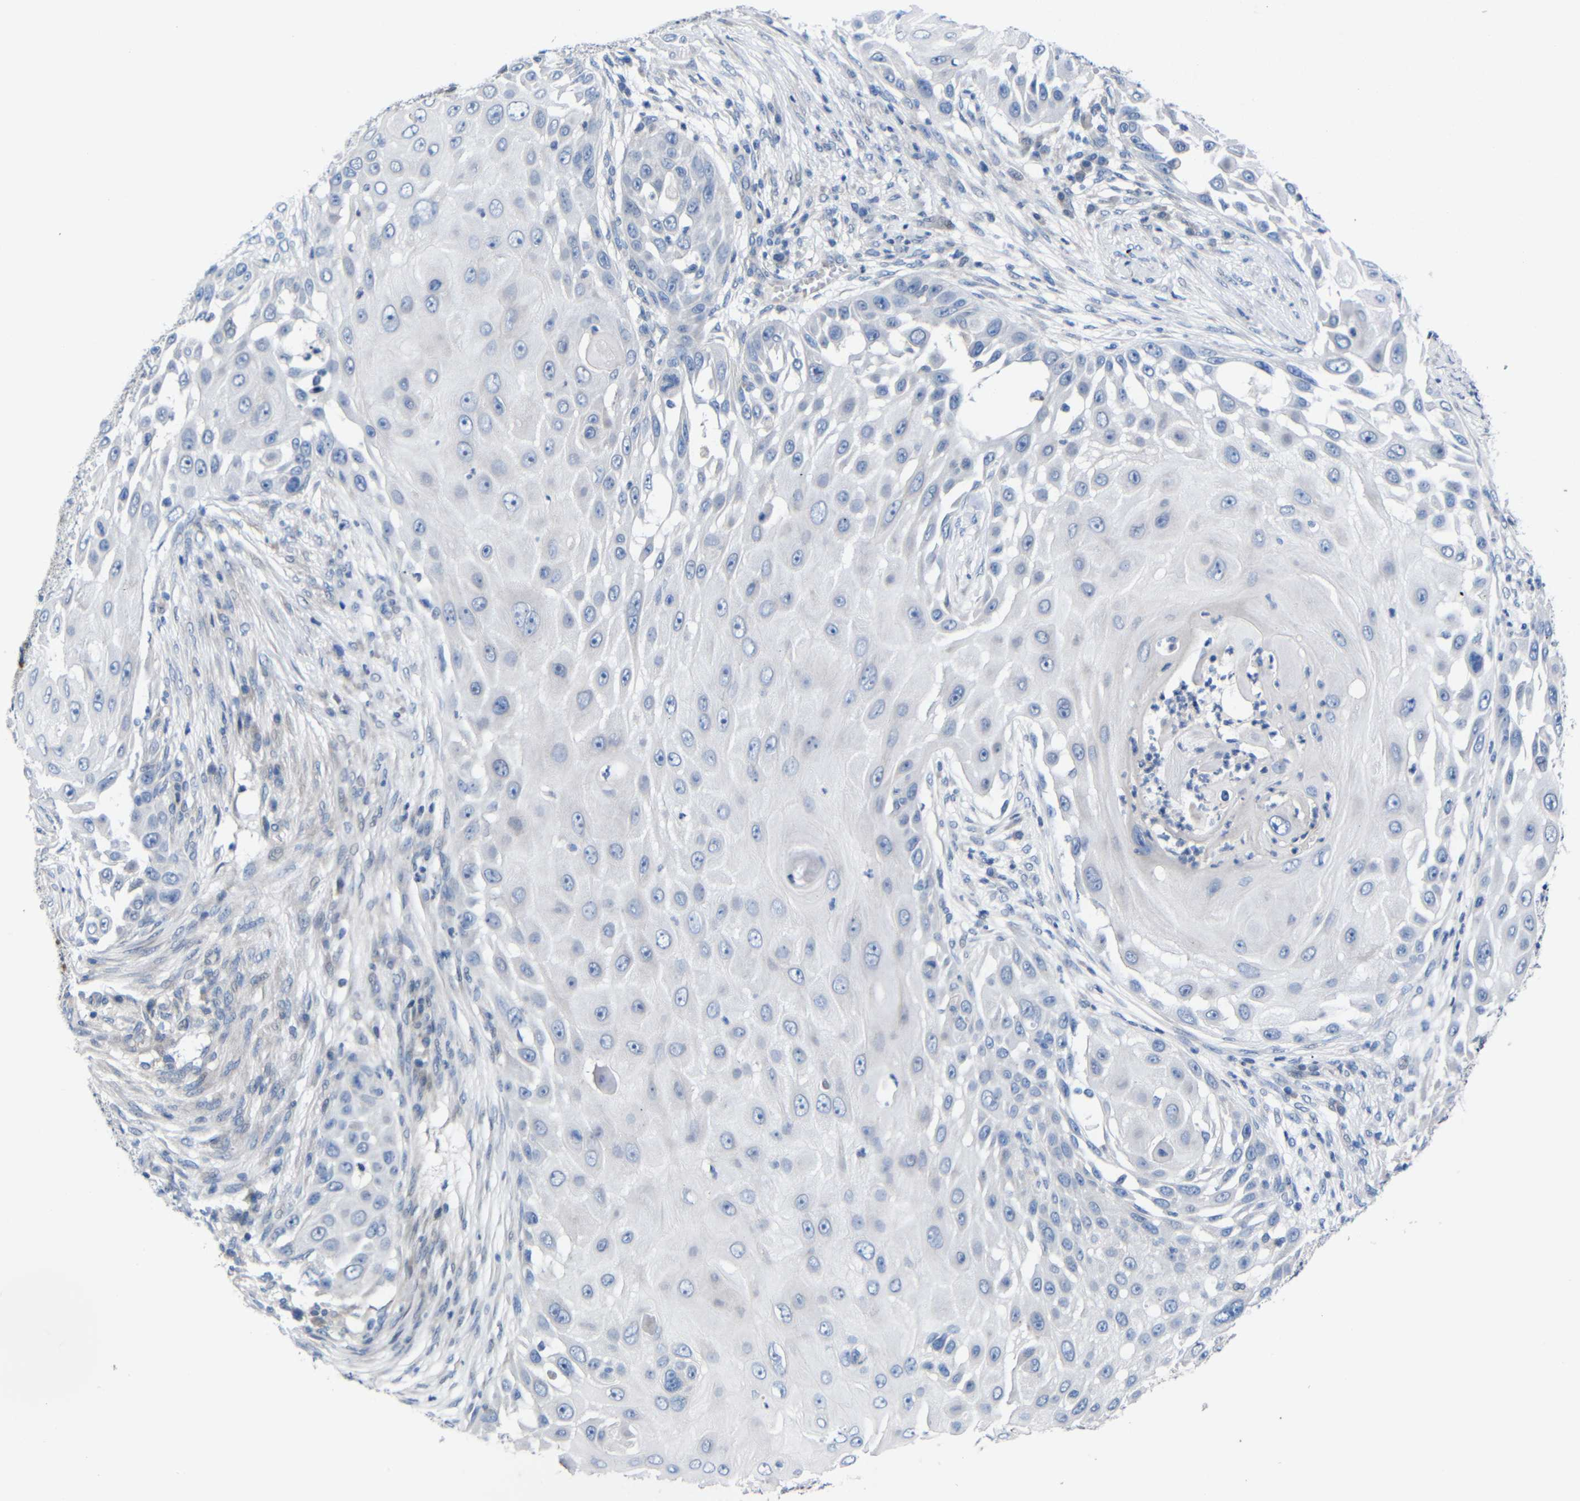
{"staining": {"intensity": "negative", "quantity": "none", "location": "none"}, "tissue": "skin cancer", "cell_type": "Tumor cells", "image_type": "cancer", "snomed": [{"axis": "morphology", "description": "Squamous cell carcinoma, NOS"}, {"axis": "topography", "description": "Skin"}], "caption": "IHC micrograph of skin cancer stained for a protein (brown), which demonstrates no positivity in tumor cells.", "gene": "CMTM1", "patient": {"sex": "female", "age": 44}}